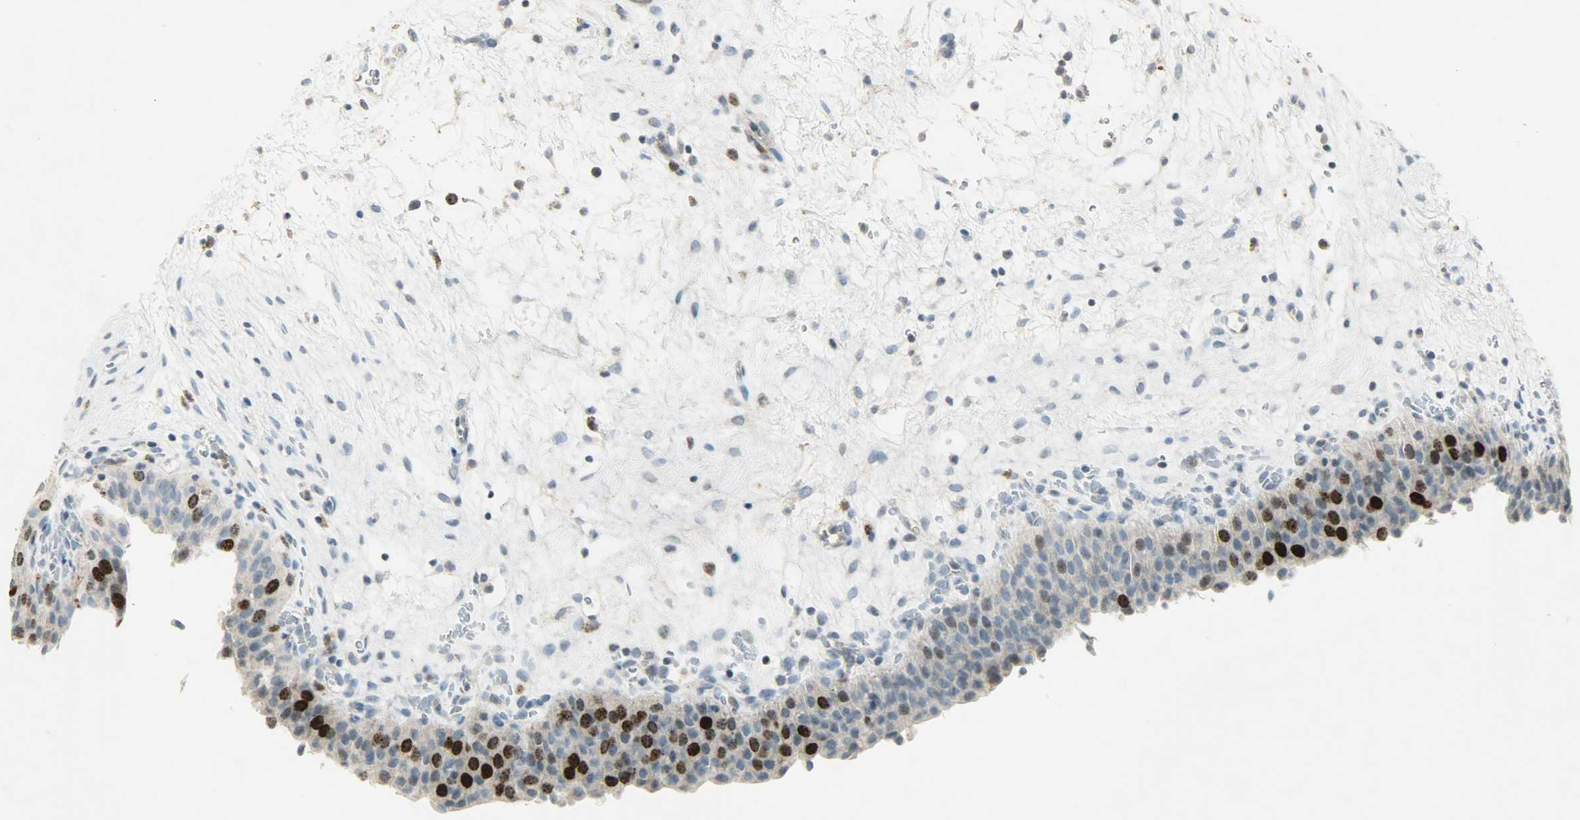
{"staining": {"intensity": "strong", "quantity": "25%-75%", "location": "nuclear"}, "tissue": "urinary bladder", "cell_type": "Urothelial cells", "image_type": "normal", "snomed": [{"axis": "morphology", "description": "Normal tissue, NOS"}, {"axis": "morphology", "description": "Dysplasia, NOS"}, {"axis": "topography", "description": "Urinary bladder"}], "caption": "Immunohistochemical staining of normal urinary bladder reveals high levels of strong nuclear staining in about 25%-75% of urothelial cells. The protein is shown in brown color, while the nuclei are stained blue.", "gene": "AURKB", "patient": {"sex": "male", "age": 35}}